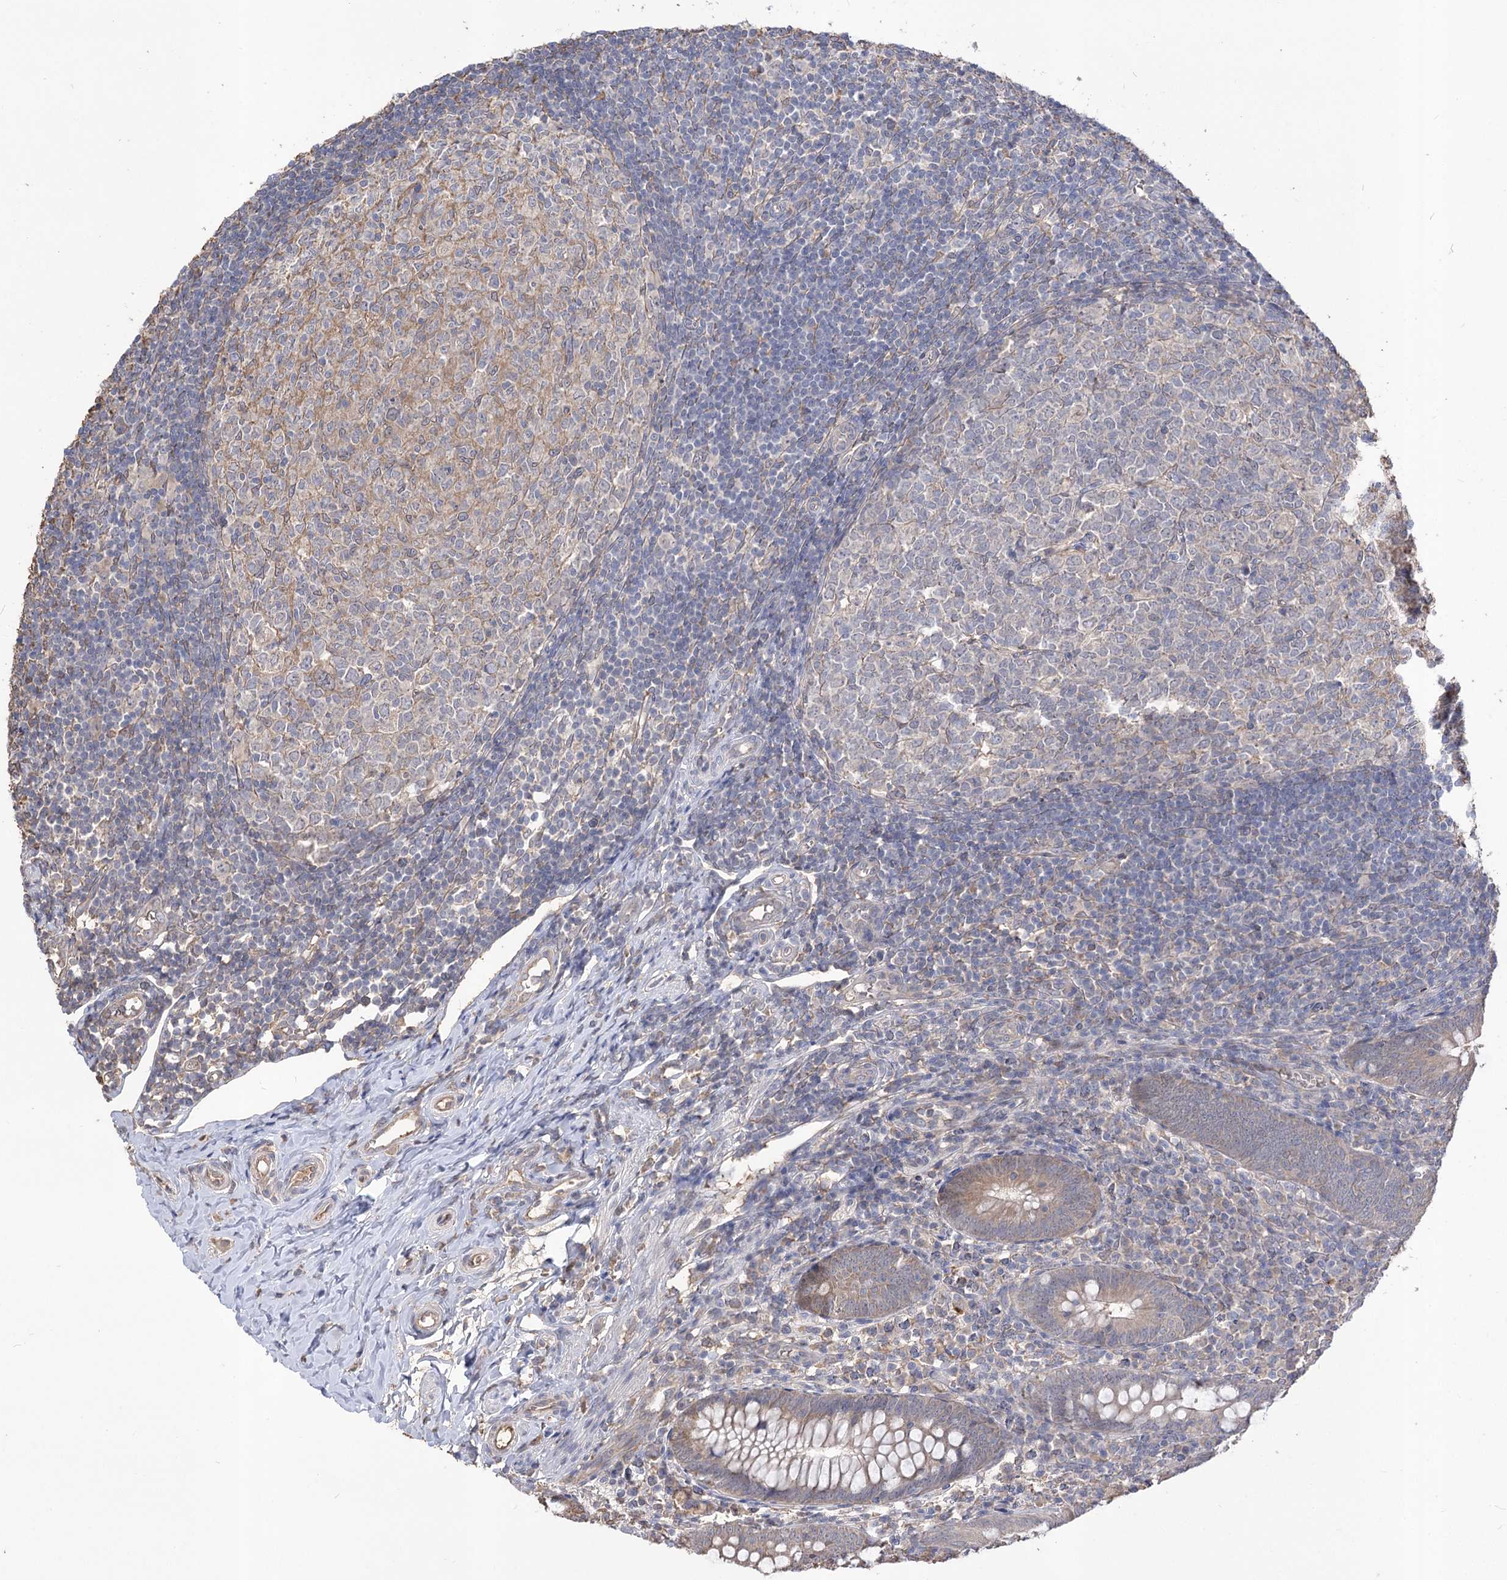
{"staining": {"intensity": "moderate", "quantity": "25%-75%", "location": "cytoplasmic/membranous"}, "tissue": "appendix", "cell_type": "Glandular cells", "image_type": "normal", "snomed": [{"axis": "morphology", "description": "Normal tissue, NOS"}, {"axis": "topography", "description": "Appendix"}], "caption": "Immunohistochemical staining of unremarkable appendix reveals medium levels of moderate cytoplasmic/membranous expression in approximately 25%-75% of glandular cells.", "gene": "R3HDM2", "patient": {"sex": "male", "age": 14}}